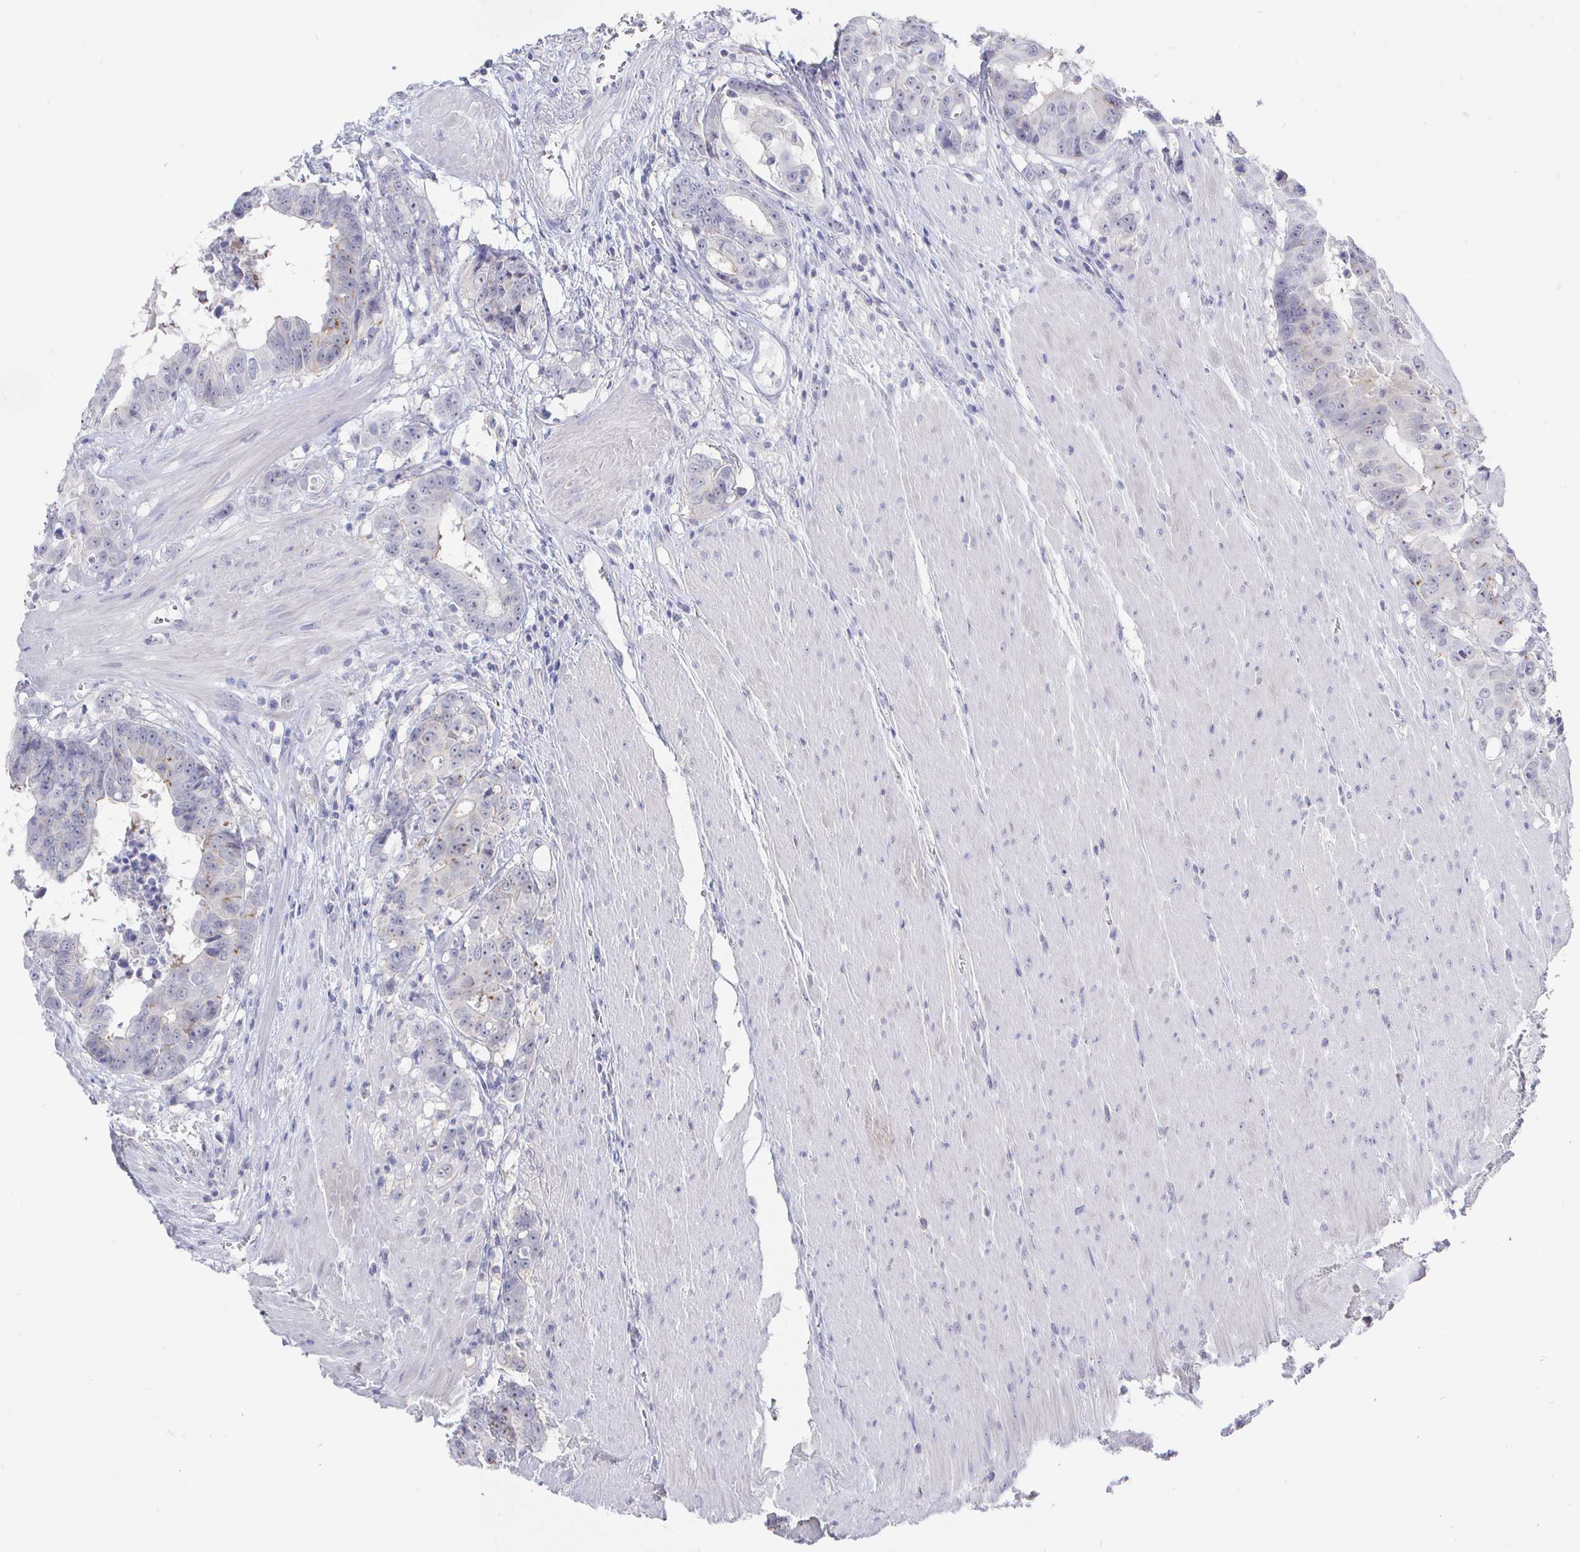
{"staining": {"intensity": "negative", "quantity": "none", "location": "none"}, "tissue": "colorectal cancer", "cell_type": "Tumor cells", "image_type": "cancer", "snomed": [{"axis": "morphology", "description": "Adenocarcinoma, NOS"}, {"axis": "topography", "description": "Rectum"}], "caption": "High magnification brightfield microscopy of adenocarcinoma (colorectal) stained with DAB (3,3'-diaminobenzidine) (brown) and counterstained with hematoxylin (blue): tumor cells show no significant staining.", "gene": "LRRC23", "patient": {"sex": "female", "age": 62}}